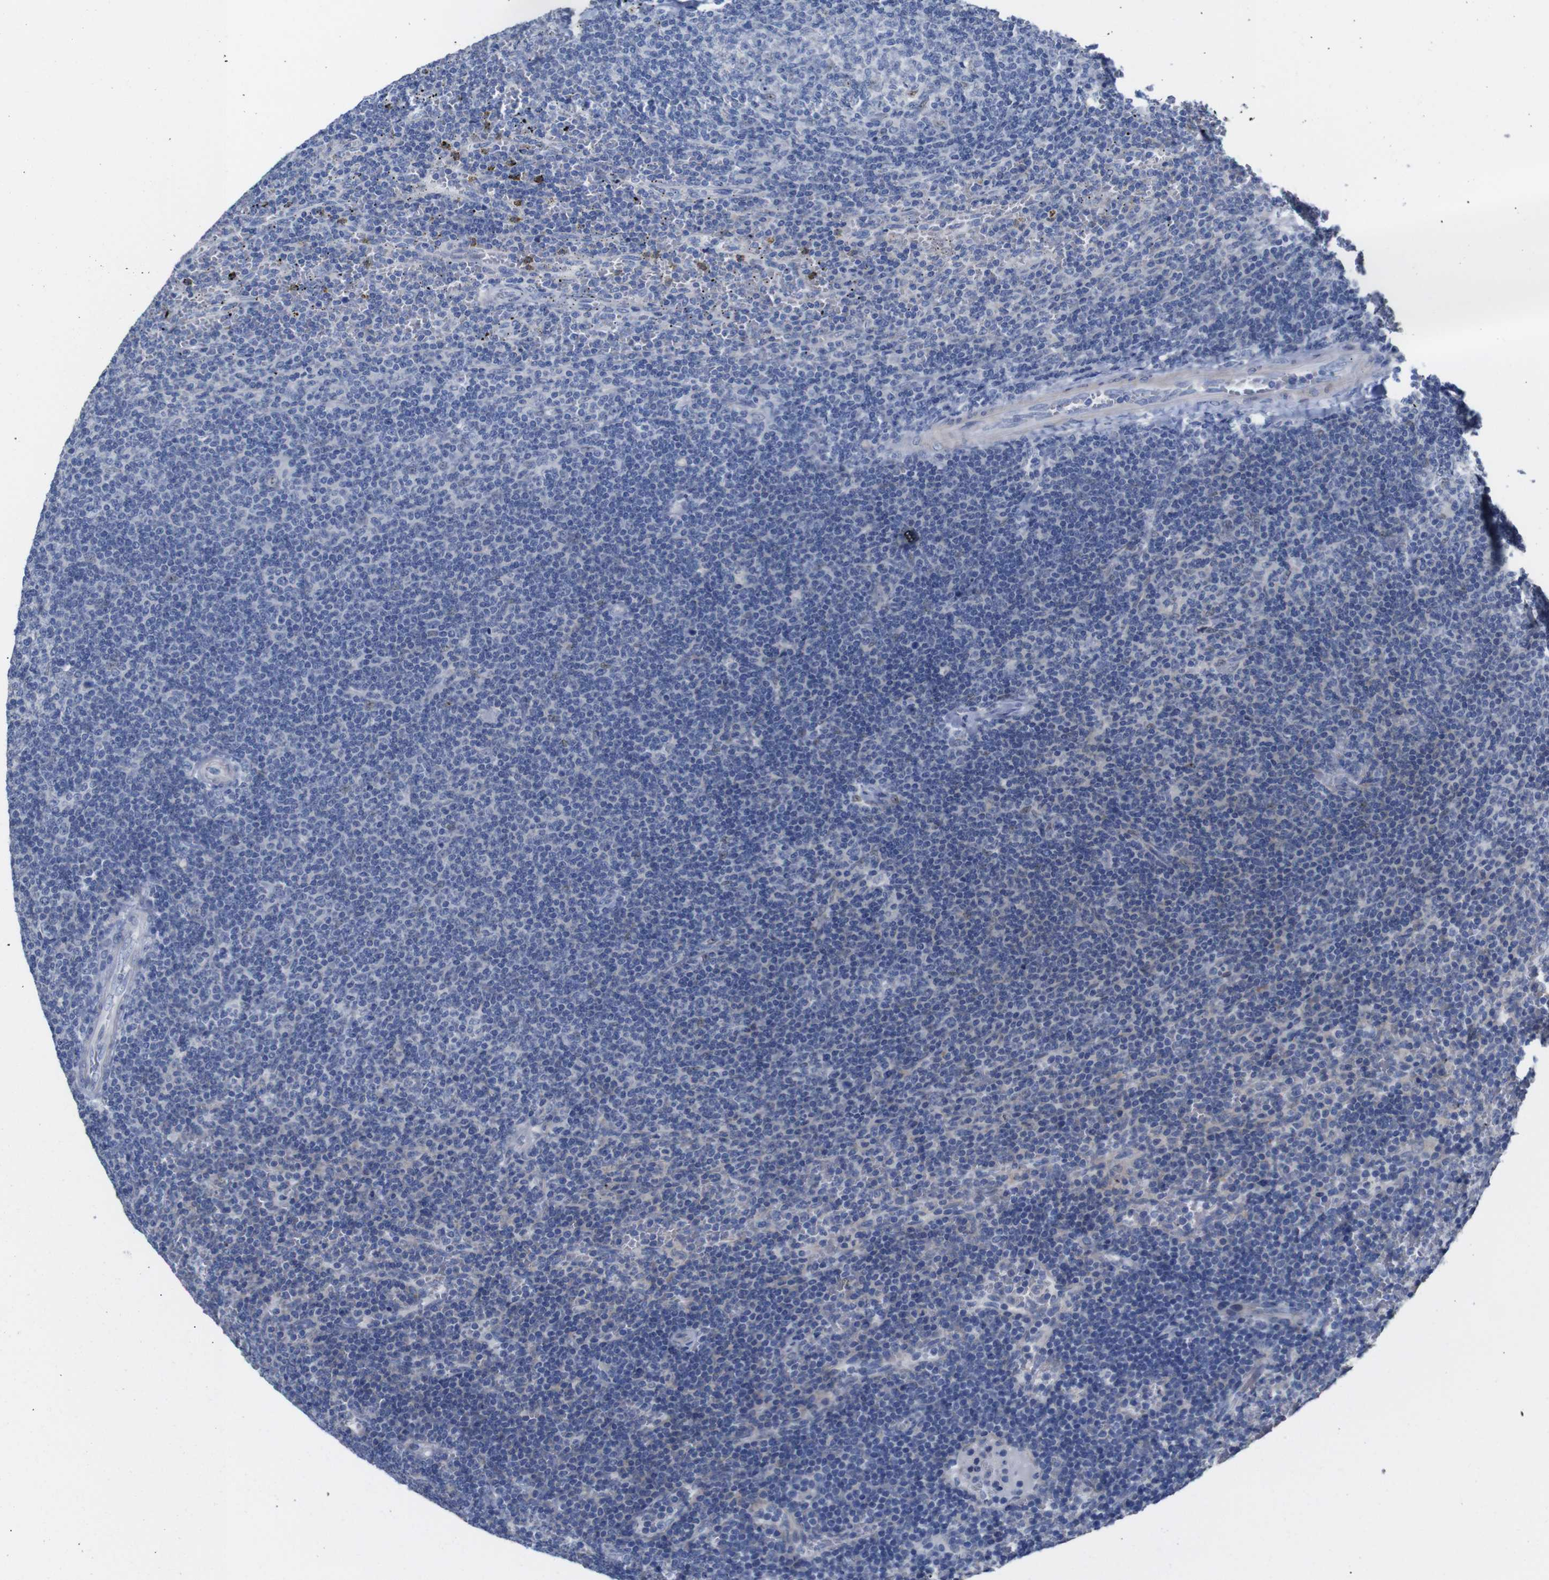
{"staining": {"intensity": "negative", "quantity": "none", "location": "none"}, "tissue": "lymphoma", "cell_type": "Tumor cells", "image_type": "cancer", "snomed": [{"axis": "morphology", "description": "Malignant lymphoma, non-Hodgkin's type, Low grade"}, {"axis": "topography", "description": "Spleen"}], "caption": "DAB immunohistochemical staining of human malignant lymphoma, non-Hodgkin's type (low-grade) demonstrates no significant expression in tumor cells.", "gene": "TCEAL9", "patient": {"sex": "female", "age": 50}}